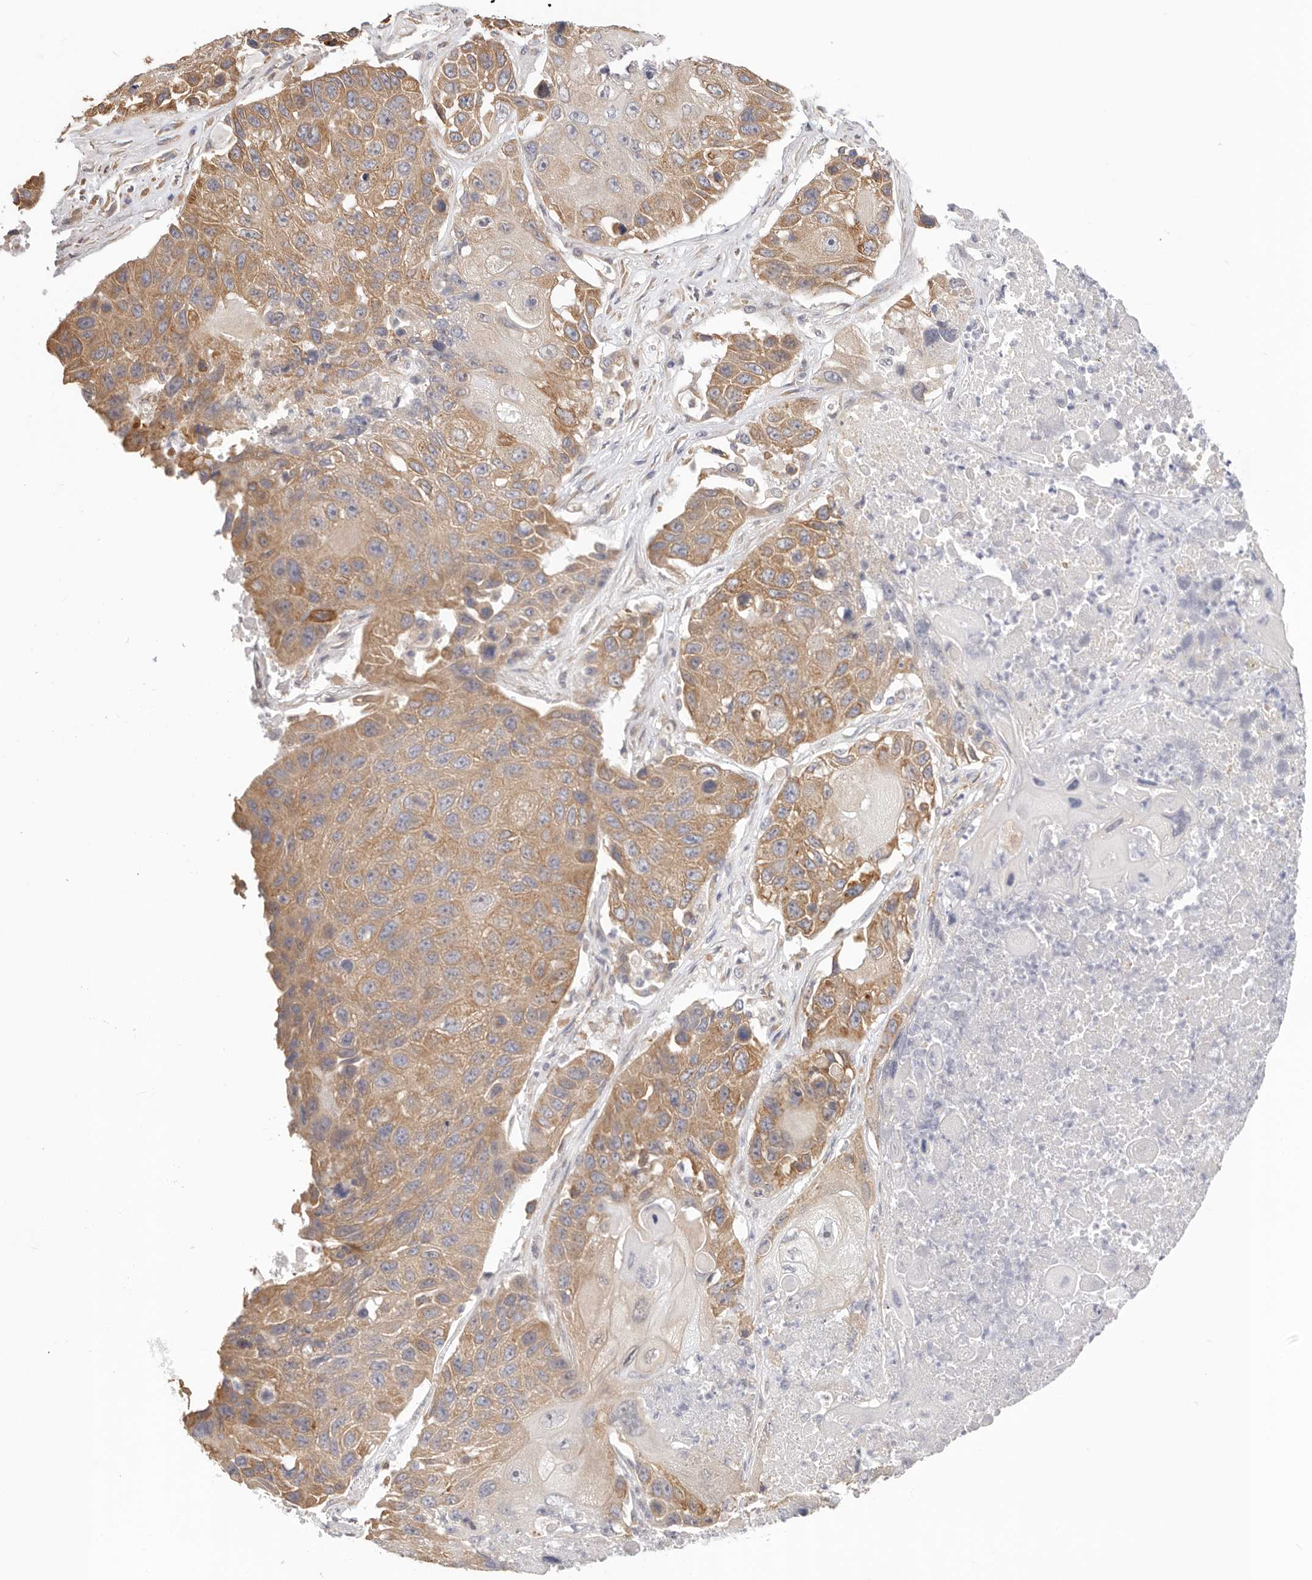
{"staining": {"intensity": "moderate", "quantity": ">75%", "location": "cytoplasmic/membranous"}, "tissue": "lung cancer", "cell_type": "Tumor cells", "image_type": "cancer", "snomed": [{"axis": "morphology", "description": "Squamous cell carcinoma, NOS"}, {"axis": "topography", "description": "Lung"}], "caption": "Protein expression analysis of lung cancer shows moderate cytoplasmic/membranous positivity in about >75% of tumor cells. (DAB (3,3'-diaminobenzidine) IHC with brightfield microscopy, high magnification).", "gene": "AFDN", "patient": {"sex": "male", "age": 61}}